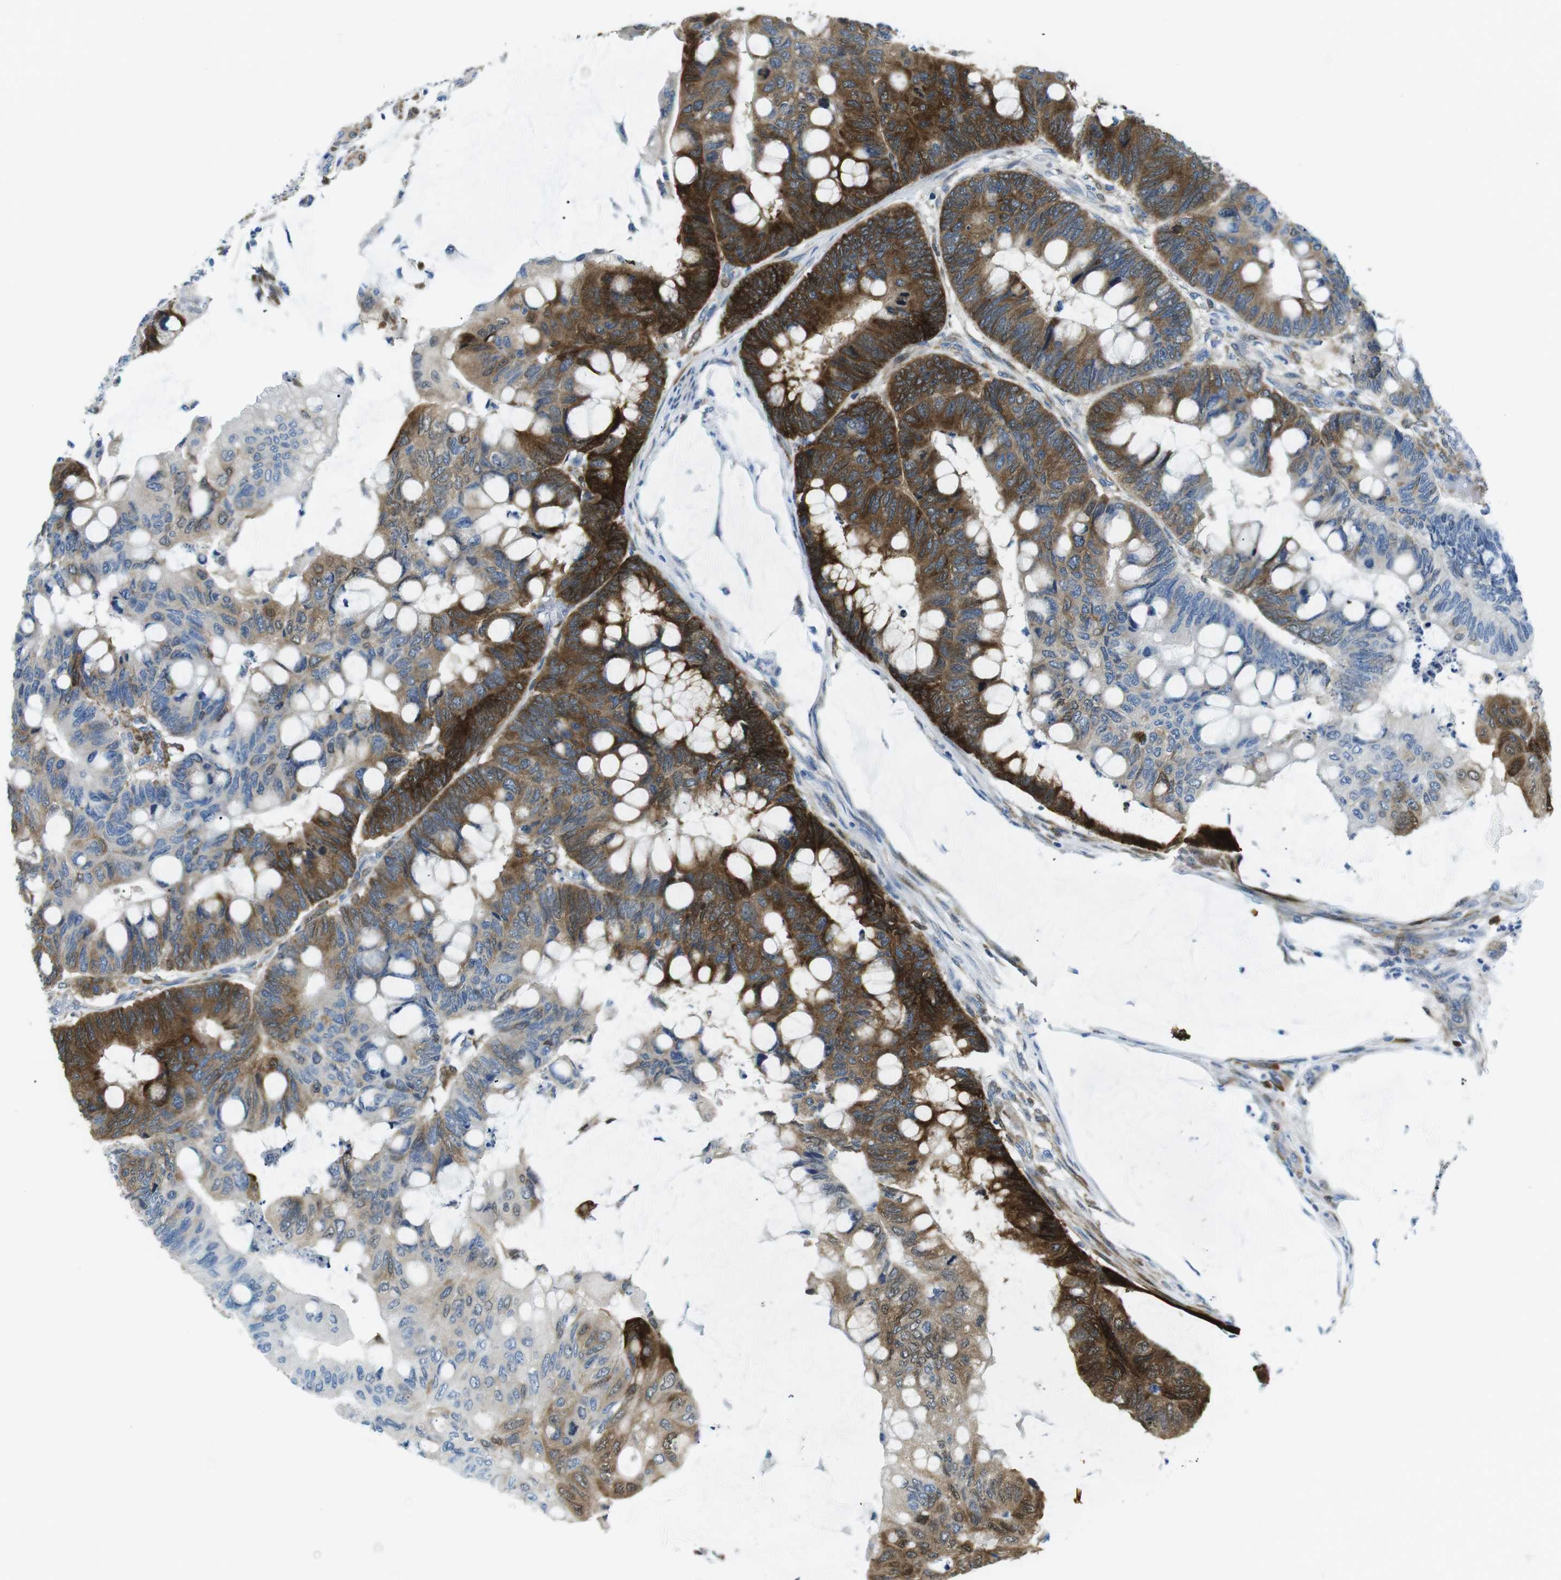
{"staining": {"intensity": "strong", "quantity": ">75%", "location": "cytoplasmic/membranous"}, "tissue": "colorectal cancer", "cell_type": "Tumor cells", "image_type": "cancer", "snomed": [{"axis": "morphology", "description": "Normal tissue, NOS"}, {"axis": "morphology", "description": "Adenocarcinoma, NOS"}, {"axis": "topography", "description": "Rectum"}], "caption": "Brown immunohistochemical staining in colorectal adenocarcinoma exhibits strong cytoplasmic/membranous expression in approximately >75% of tumor cells.", "gene": "PHLDA1", "patient": {"sex": "male", "age": 92}}